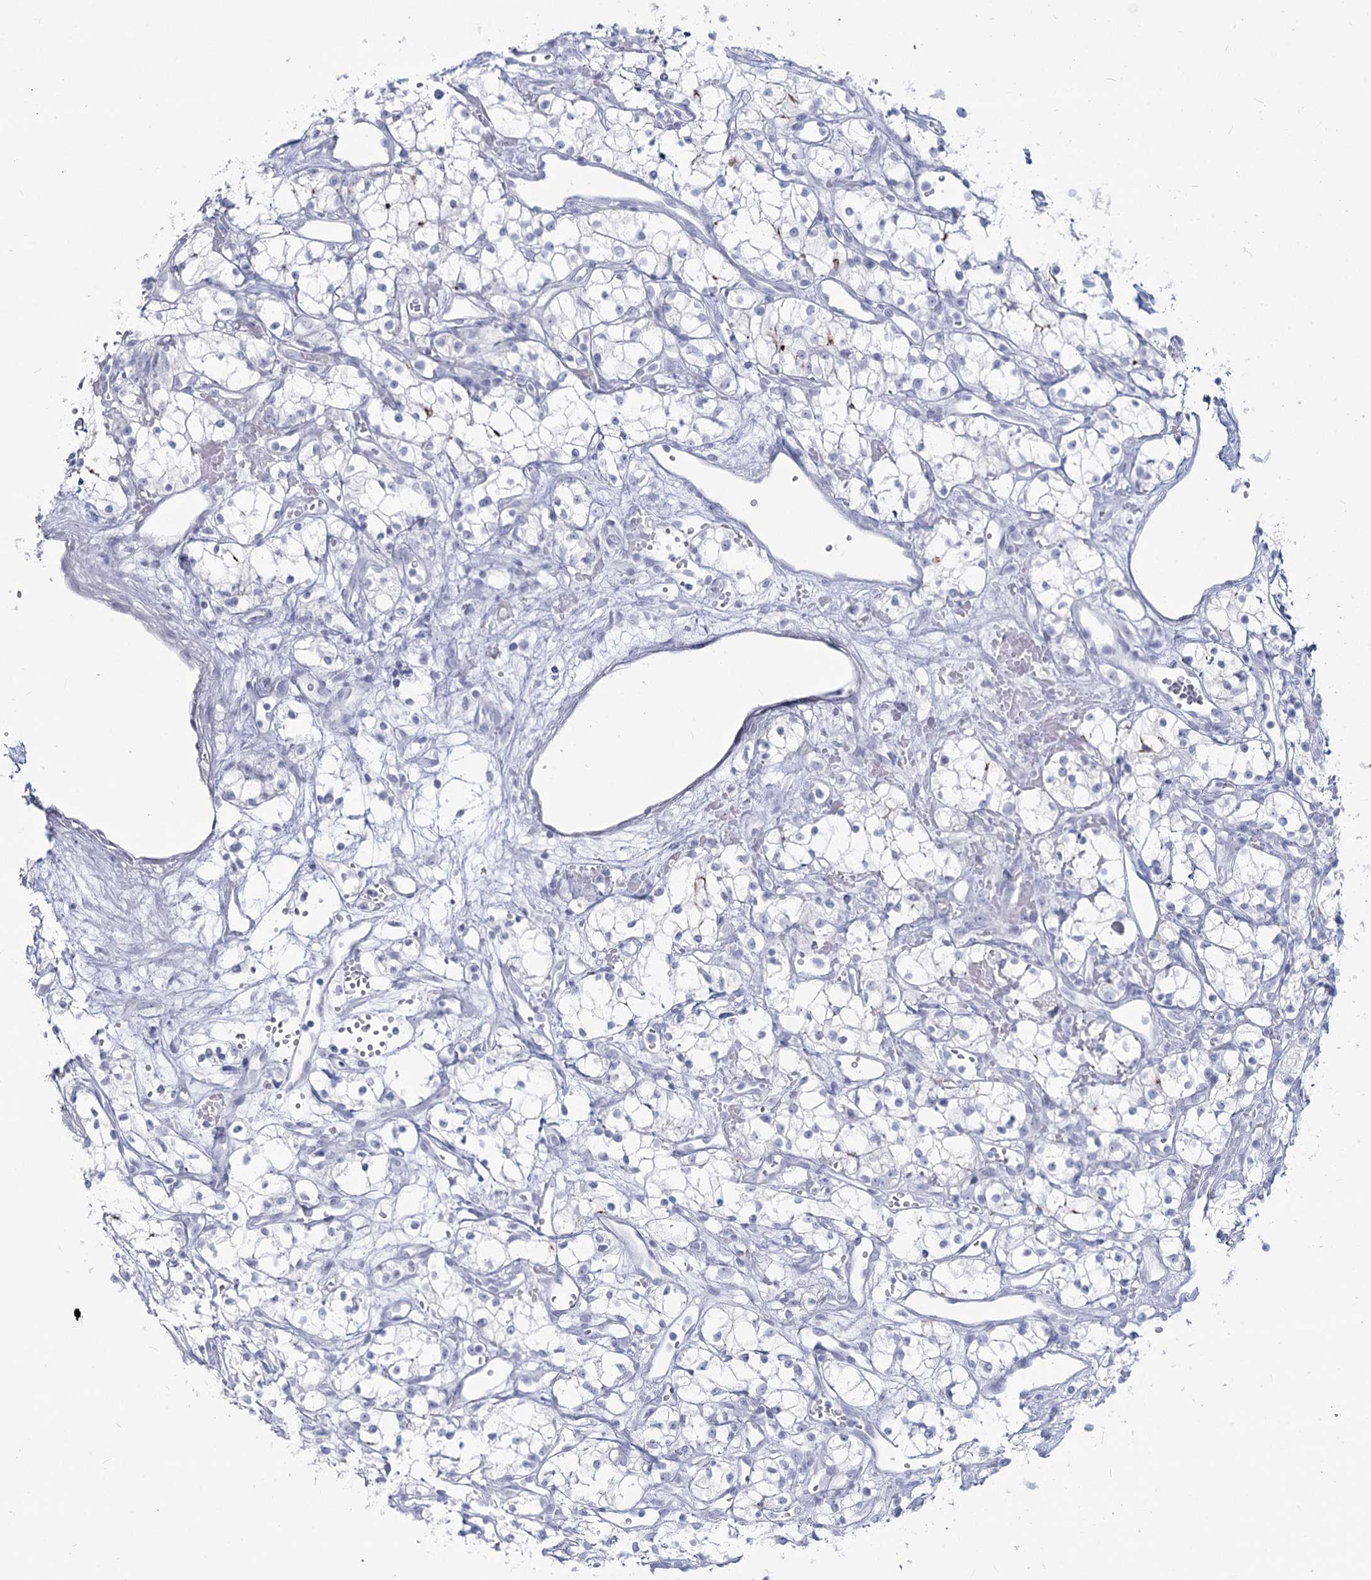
{"staining": {"intensity": "negative", "quantity": "none", "location": "none"}, "tissue": "renal cancer", "cell_type": "Tumor cells", "image_type": "cancer", "snomed": [{"axis": "morphology", "description": "Adenocarcinoma, NOS"}, {"axis": "topography", "description": "Kidney"}], "caption": "IHC image of neoplastic tissue: human renal cancer (adenocarcinoma) stained with DAB (3,3'-diaminobenzidine) reveals no significant protein expression in tumor cells.", "gene": "SLC6A19", "patient": {"sex": "male", "age": 59}}